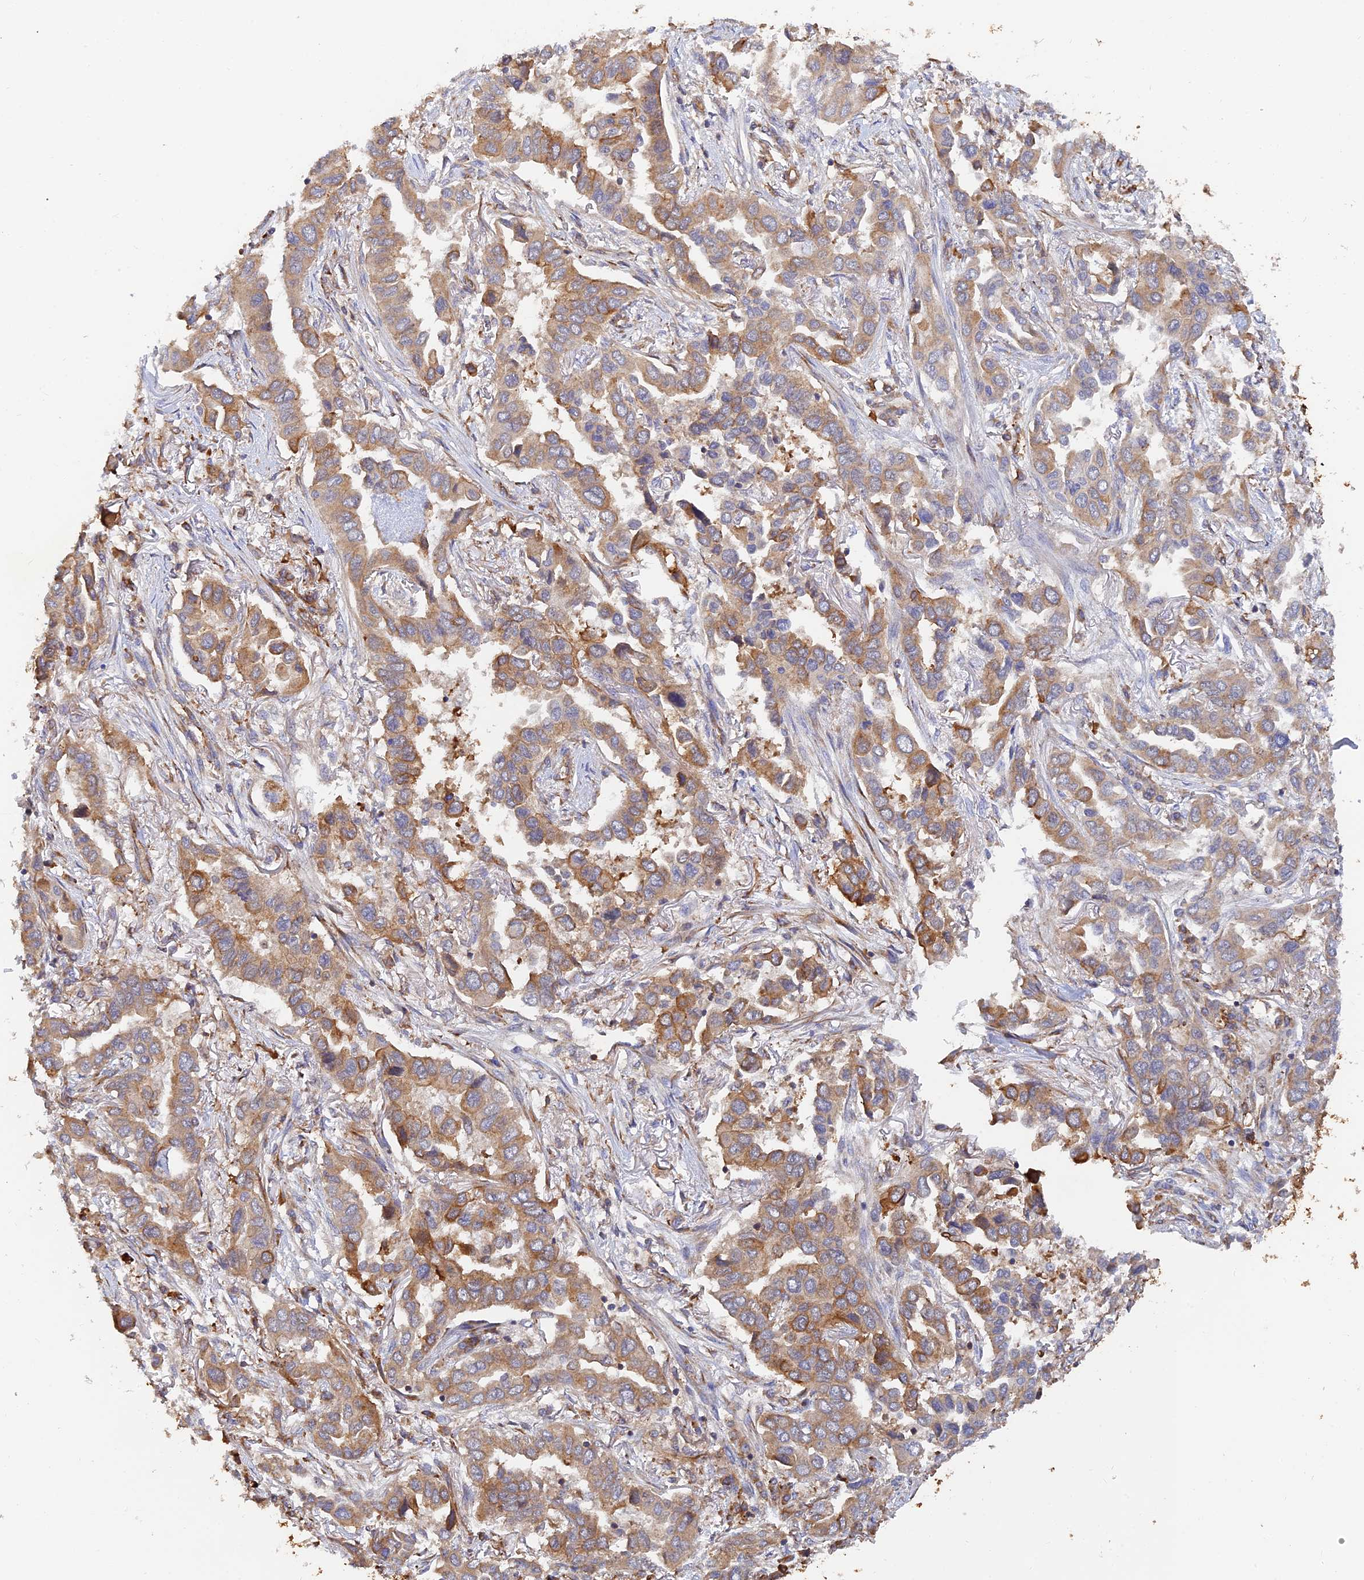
{"staining": {"intensity": "moderate", "quantity": ">75%", "location": "cytoplasmic/membranous"}, "tissue": "lung cancer", "cell_type": "Tumor cells", "image_type": "cancer", "snomed": [{"axis": "morphology", "description": "Adenocarcinoma, NOS"}, {"axis": "topography", "description": "Lung"}], "caption": "Lung cancer (adenocarcinoma) tissue shows moderate cytoplasmic/membranous staining in about >75% of tumor cells", "gene": "WBP11", "patient": {"sex": "female", "age": 76}}